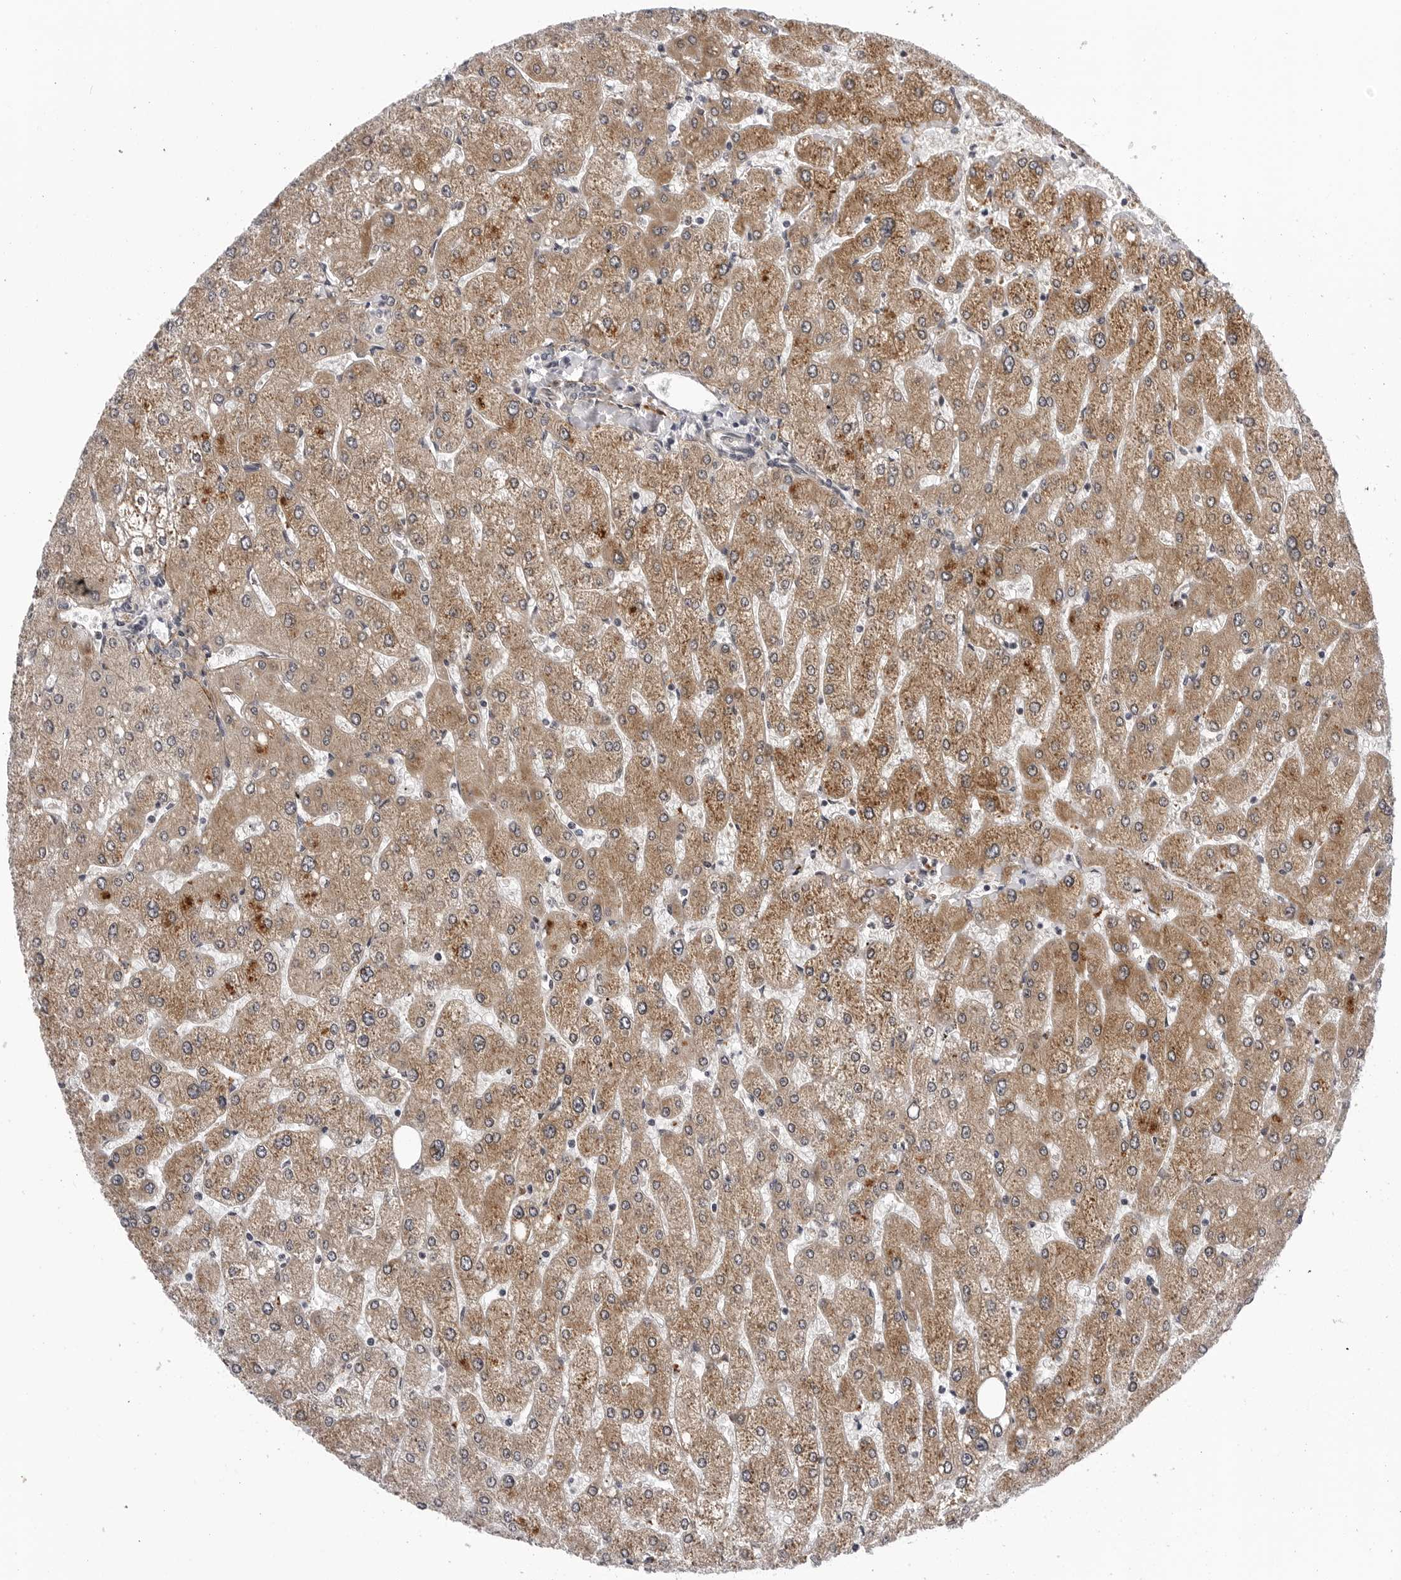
{"staining": {"intensity": "negative", "quantity": "none", "location": "none"}, "tissue": "liver", "cell_type": "Cholangiocytes", "image_type": "normal", "snomed": [{"axis": "morphology", "description": "Normal tissue, NOS"}, {"axis": "topography", "description": "Liver"}], "caption": "DAB immunohistochemical staining of unremarkable liver exhibits no significant expression in cholangiocytes. (Stains: DAB (3,3'-diaminobenzidine) IHC with hematoxylin counter stain, Microscopy: brightfield microscopy at high magnification).", "gene": "KIAA1614", "patient": {"sex": "male", "age": 55}}